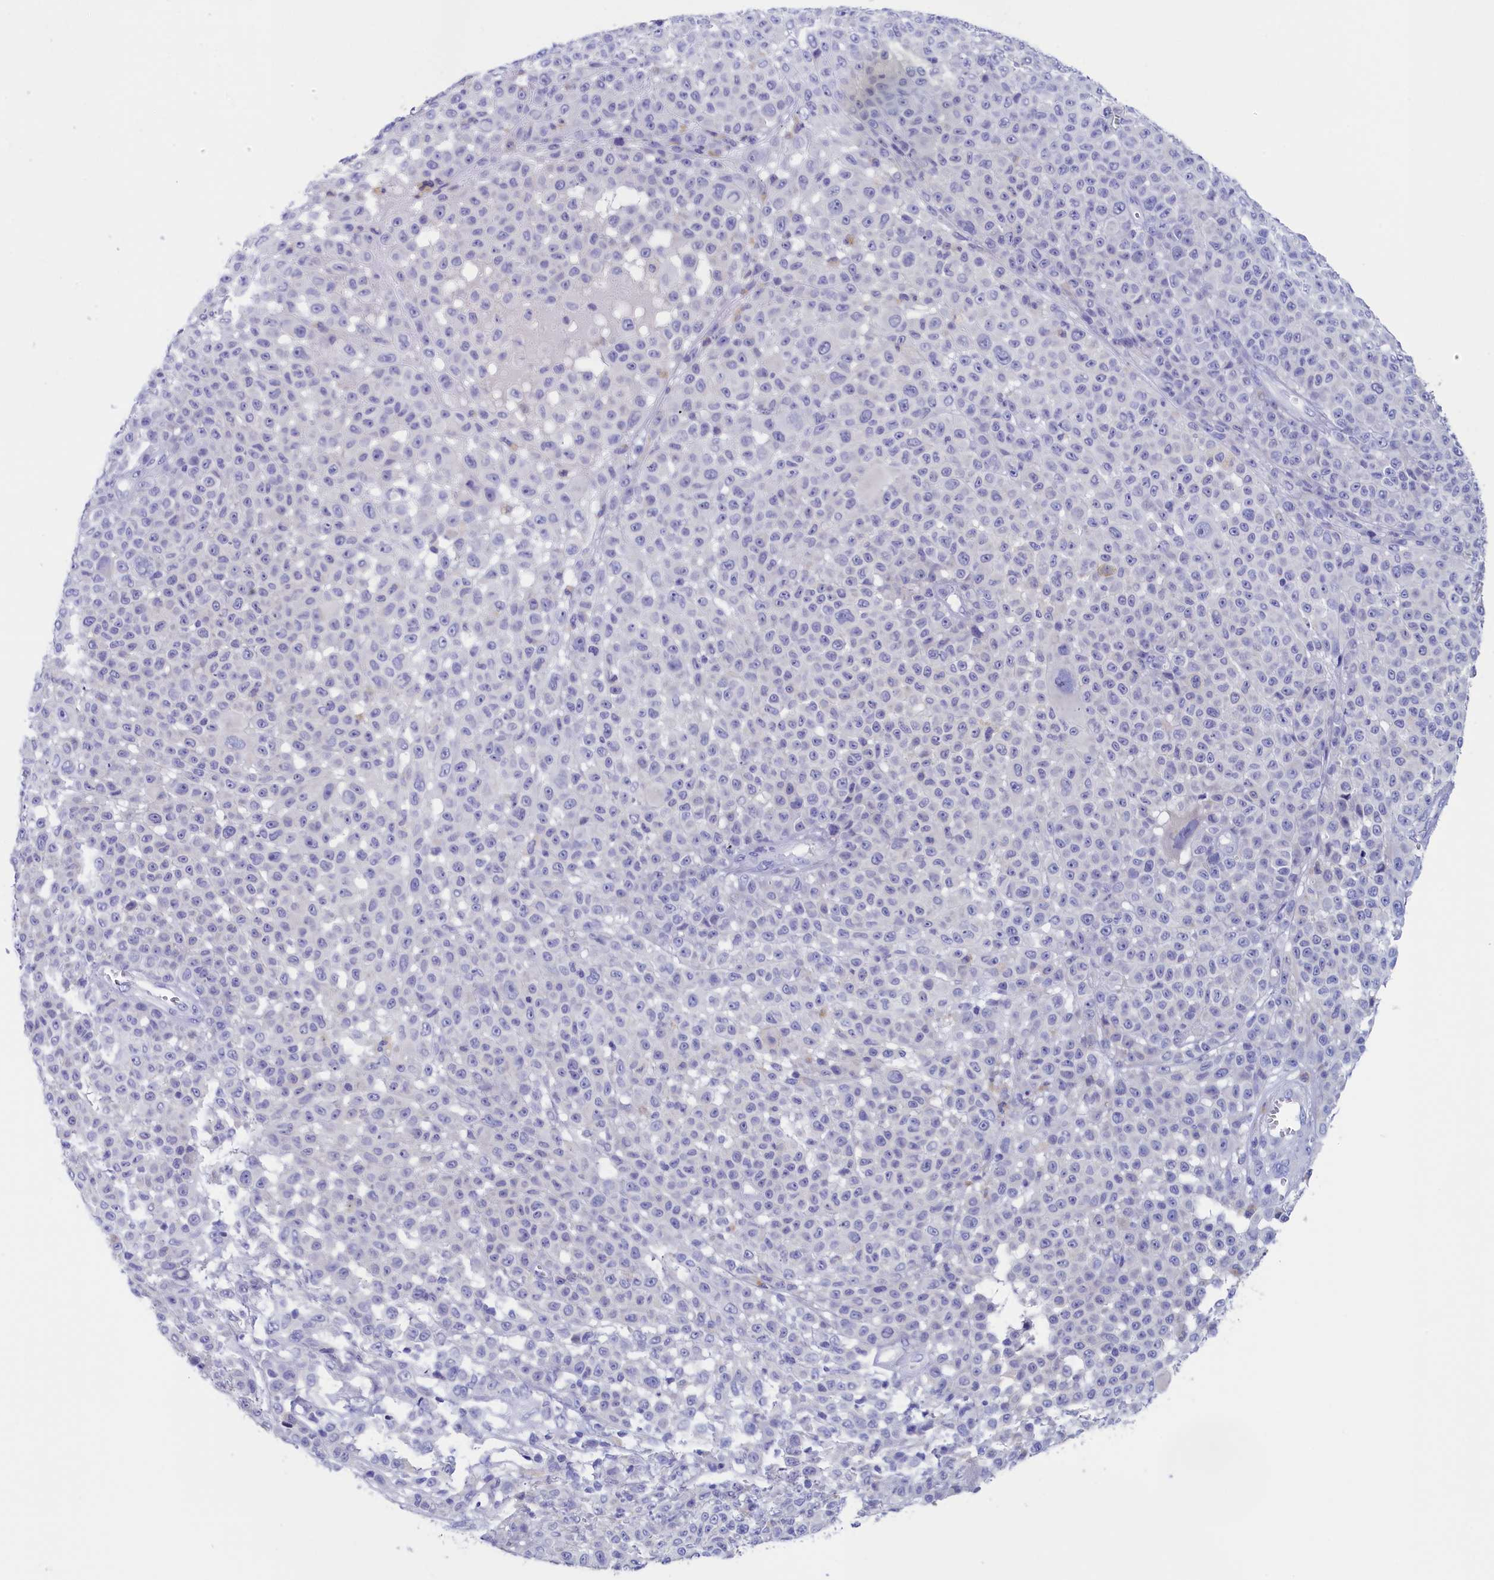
{"staining": {"intensity": "negative", "quantity": "none", "location": "none"}, "tissue": "melanoma", "cell_type": "Tumor cells", "image_type": "cancer", "snomed": [{"axis": "morphology", "description": "Malignant melanoma, NOS"}, {"axis": "topography", "description": "Skin"}], "caption": "Protein analysis of malignant melanoma reveals no significant expression in tumor cells. (DAB (3,3'-diaminobenzidine) immunohistochemistry, high magnification).", "gene": "ANKRD2", "patient": {"sex": "female", "age": 94}}